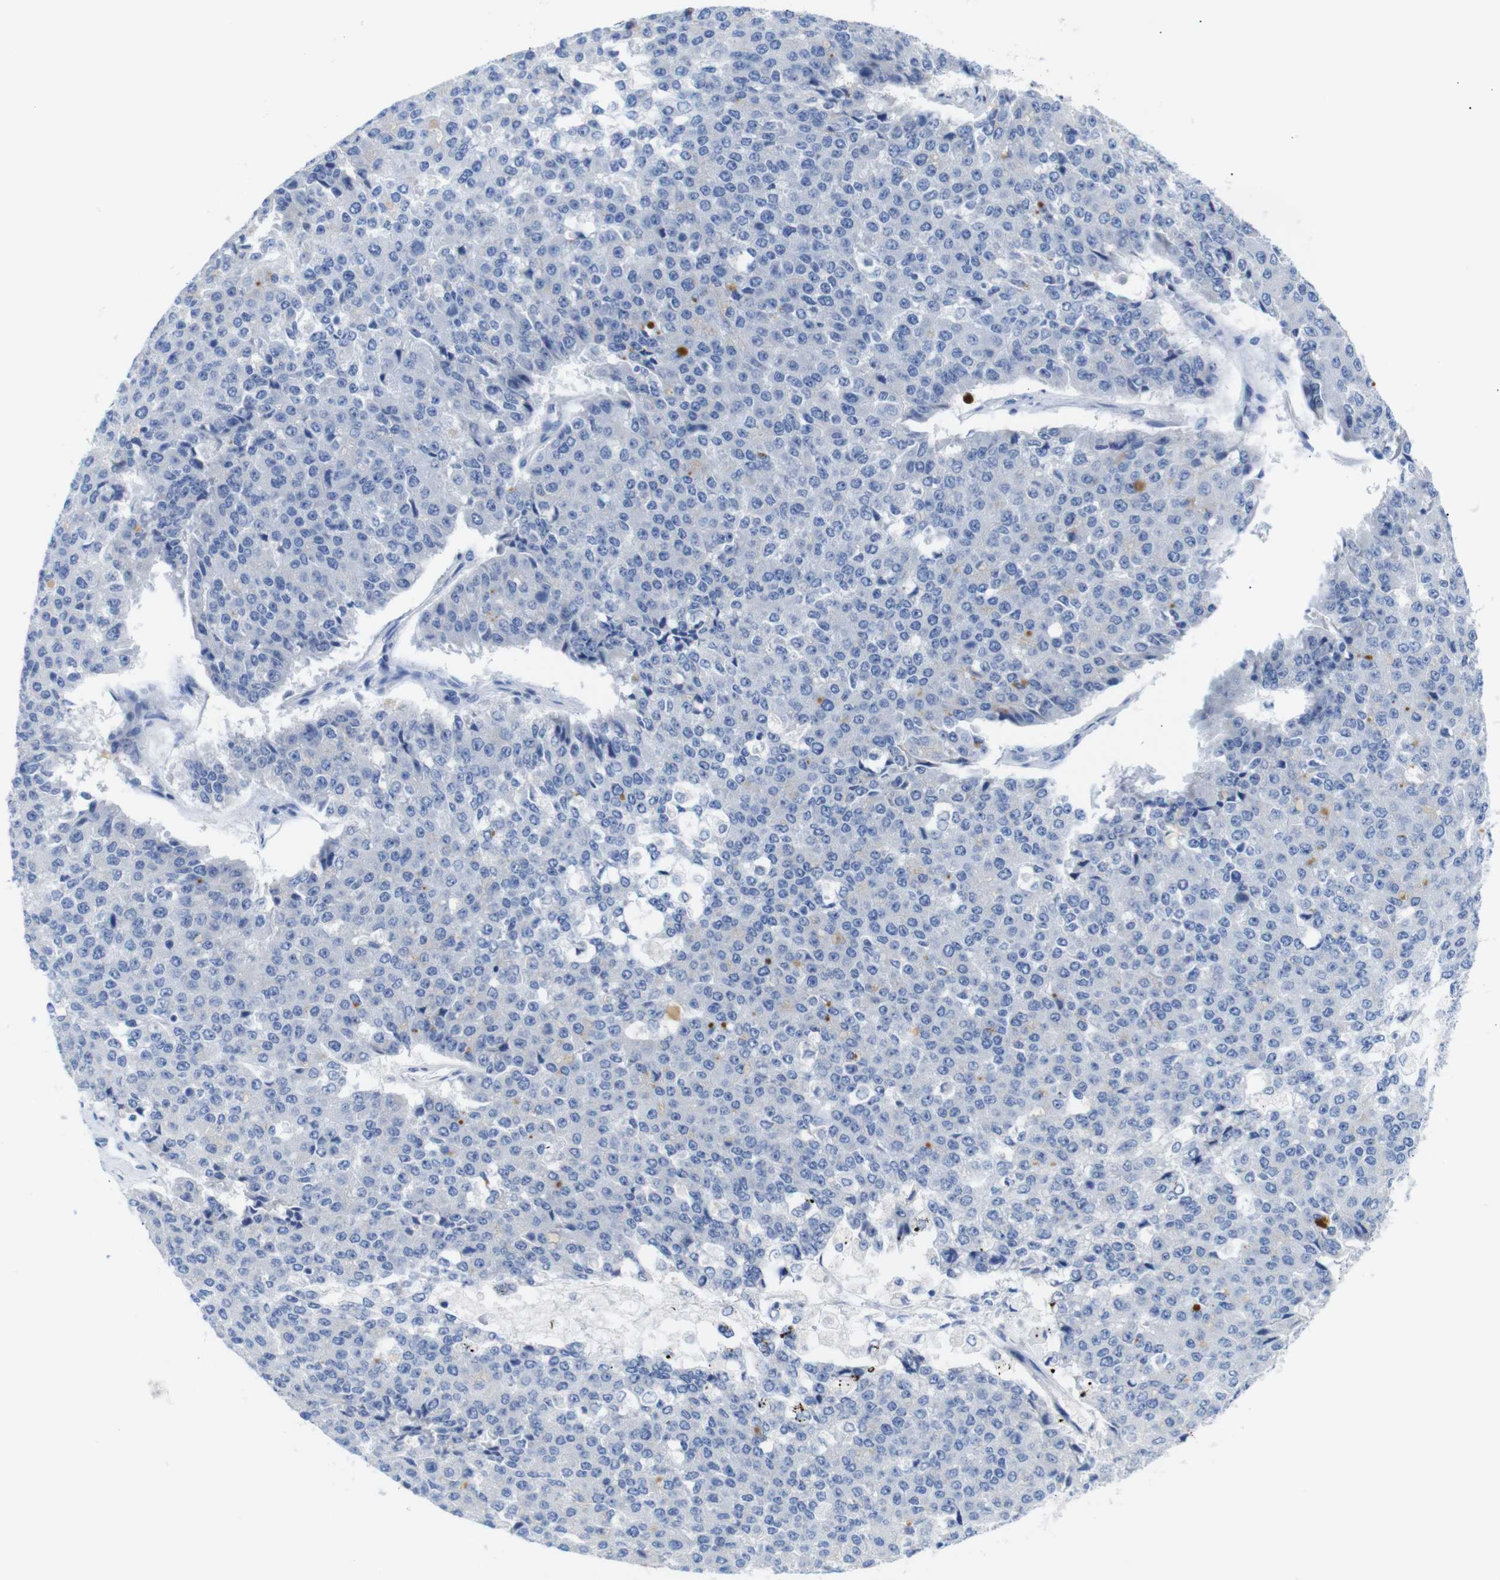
{"staining": {"intensity": "negative", "quantity": "none", "location": "none"}, "tissue": "pancreatic cancer", "cell_type": "Tumor cells", "image_type": "cancer", "snomed": [{"axis": "morphology", "description": "Adenocarcinoma, NOS"}, {"axis": "topography", "description": "Pancreas"}], "caption": "Tumor cells show no significant positivity in pancreatic cancer (adenocarcinoma).", "gene": "ERVMER34-1", "patient": {"sex": "male", "age": 50}}